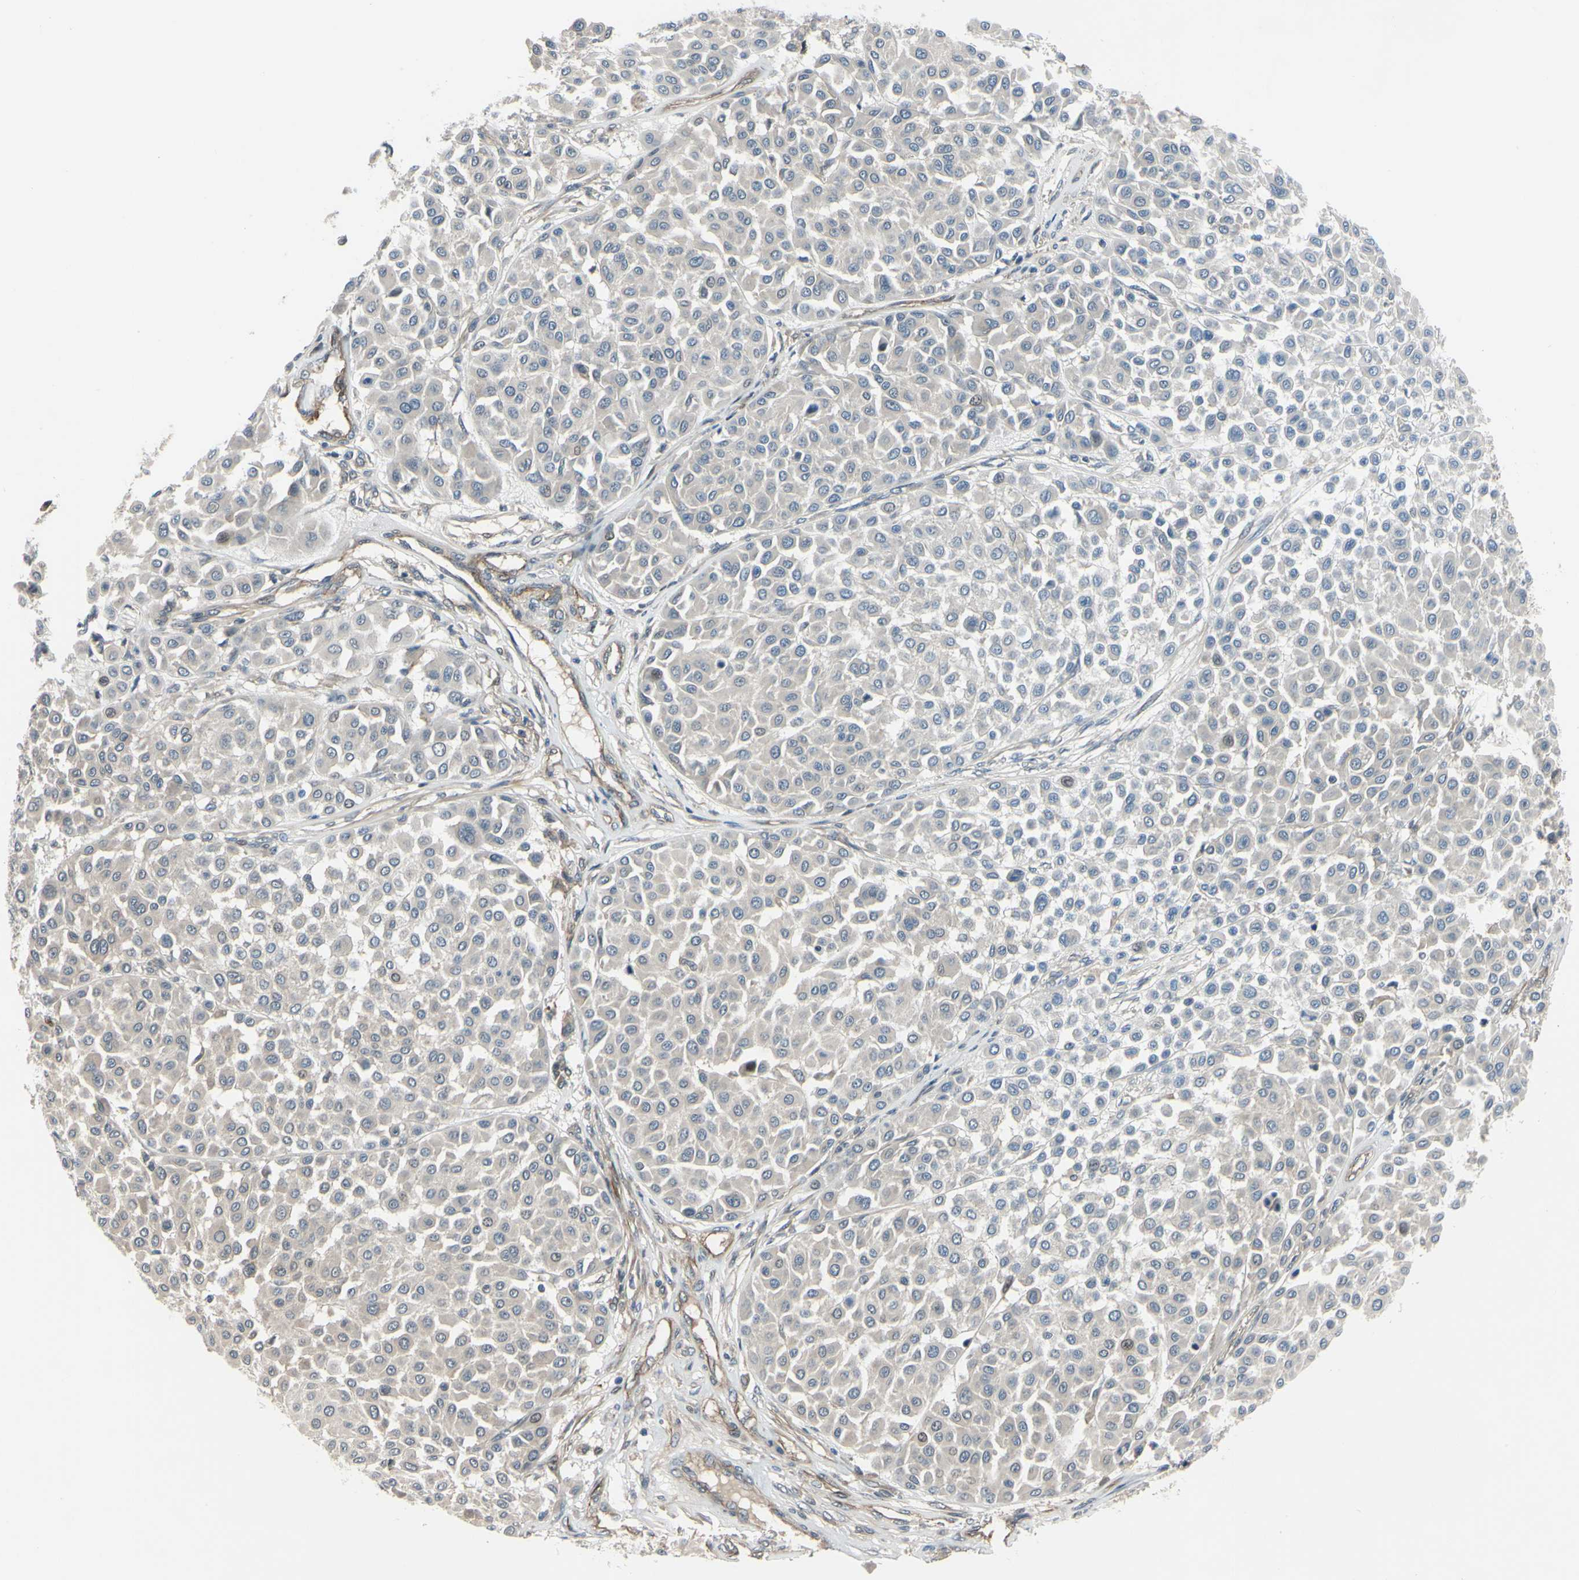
{"staining": {"intensity": "negative", "quantity": "none", "location": "none"}, "tissue": "melanoma", "cell_type": "Tumor cells", "image_type": "cancer", "snomed": [{"axis": "morphology", "description": "Malignant melanoma, Metastatic site"}, {"axis": "topography", "description": "Soft tissue"}], "caption": "Tumor cells are negative for brown protein staining in malignant melanoma (metastatic site).", "gene": "COMMD9", "patient": {"sex": "male", "age": 41}}